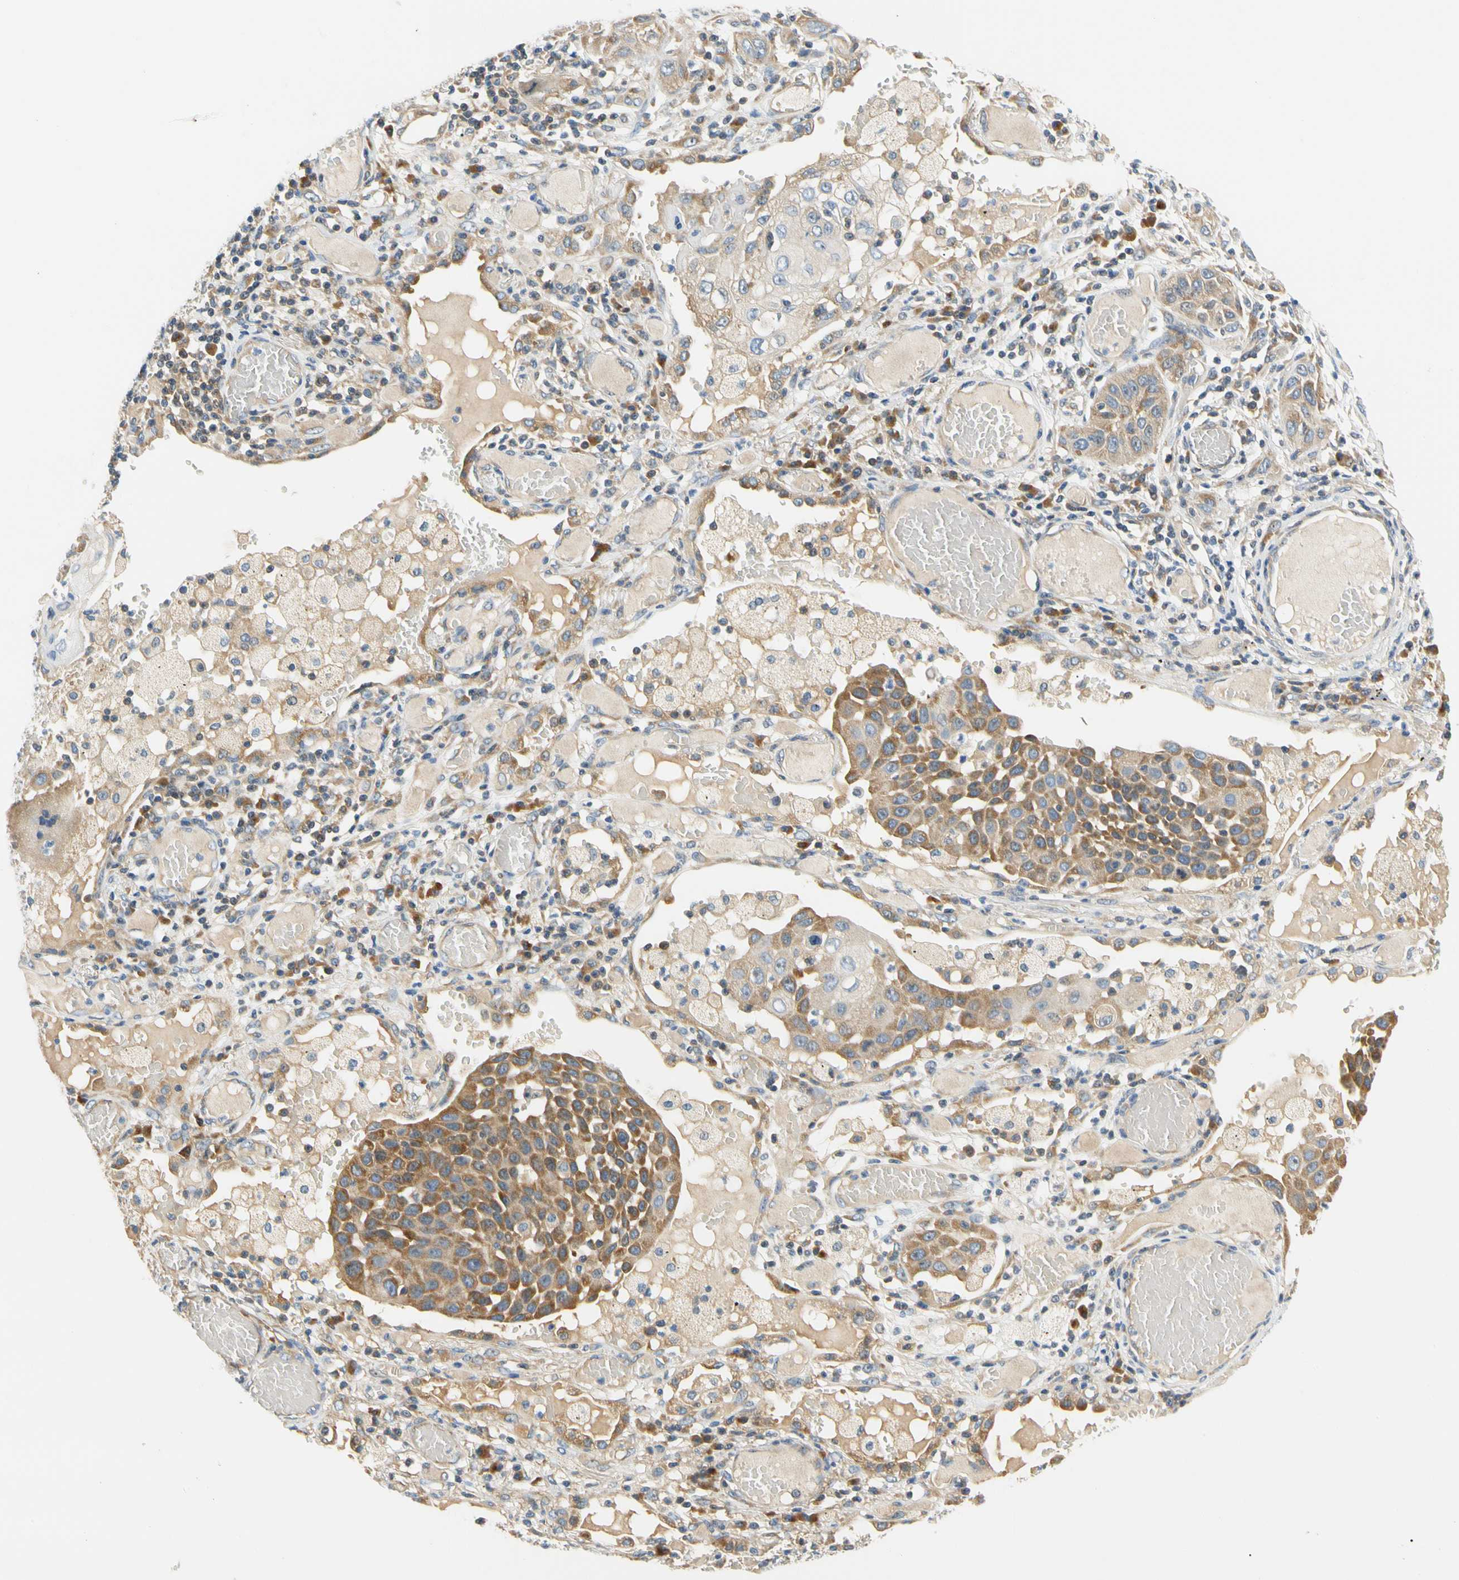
{"staining": {"intensity": "moderate", "quantity": ">75%", "location": "cytoplasmic/membranous"}, "tissue": "lung cancer", "cell_type": "Tumor cells", "image_type": "cancer", "snomed": [{"axis": "morphology", "description": "Squamous cell carcinoma, NOS"}, {"axis": "topography", "description": "Lung"}], "caption": "Immunohistochemistry (IHC) (DAB) staining of lung cancer (squamous cell carcinoma) reveals moderate cytoplasmic/membranous protein expression in approximately >75% of tumor cells.", "gene": "LRRC47", "patient": {"sex": "male", "age": 71}}